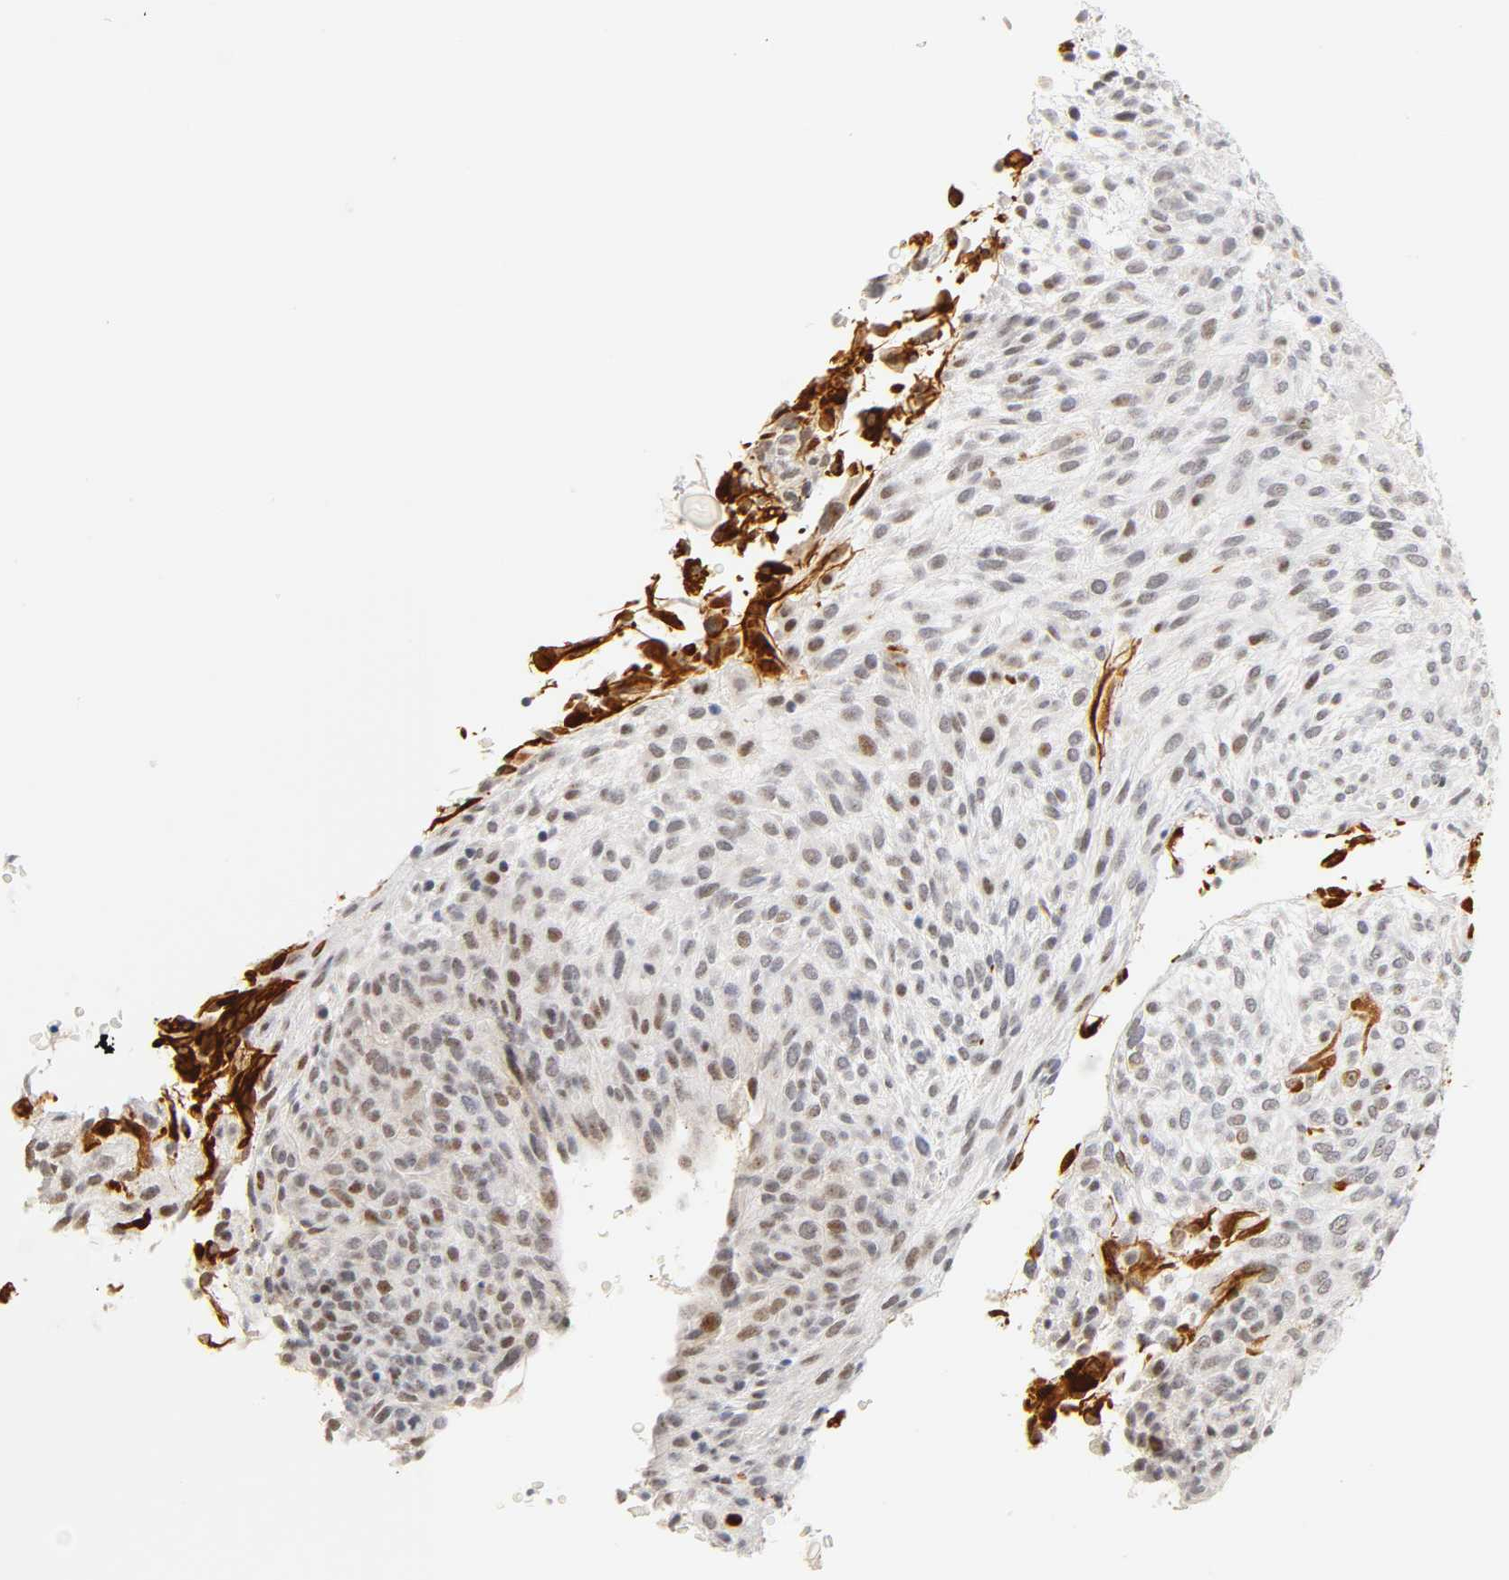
{"staining": {"intensity": "strong", "quantity": "25%-75%", "location": "cytoplasmic/membranous,nuclear"}, "tissue": "glioma", "cell_type": "Tumor cells", "image_type": "cancer", "snomed": [{"axis": "morphology", "description": "Glioma, malignant, High grade"}, {"axis": "topography", "description": "Cerebral cortex"}], "caption": "DAB (3,3'-diaminobenzidine) immunohistochemical staining of glioma displays strong cytoplasmic/membranous and nuclear protein staining in approximately 25%-75% of tumor cells.", "gene": "MNAT1", "patient": {"sex": "female", "age": 55}}